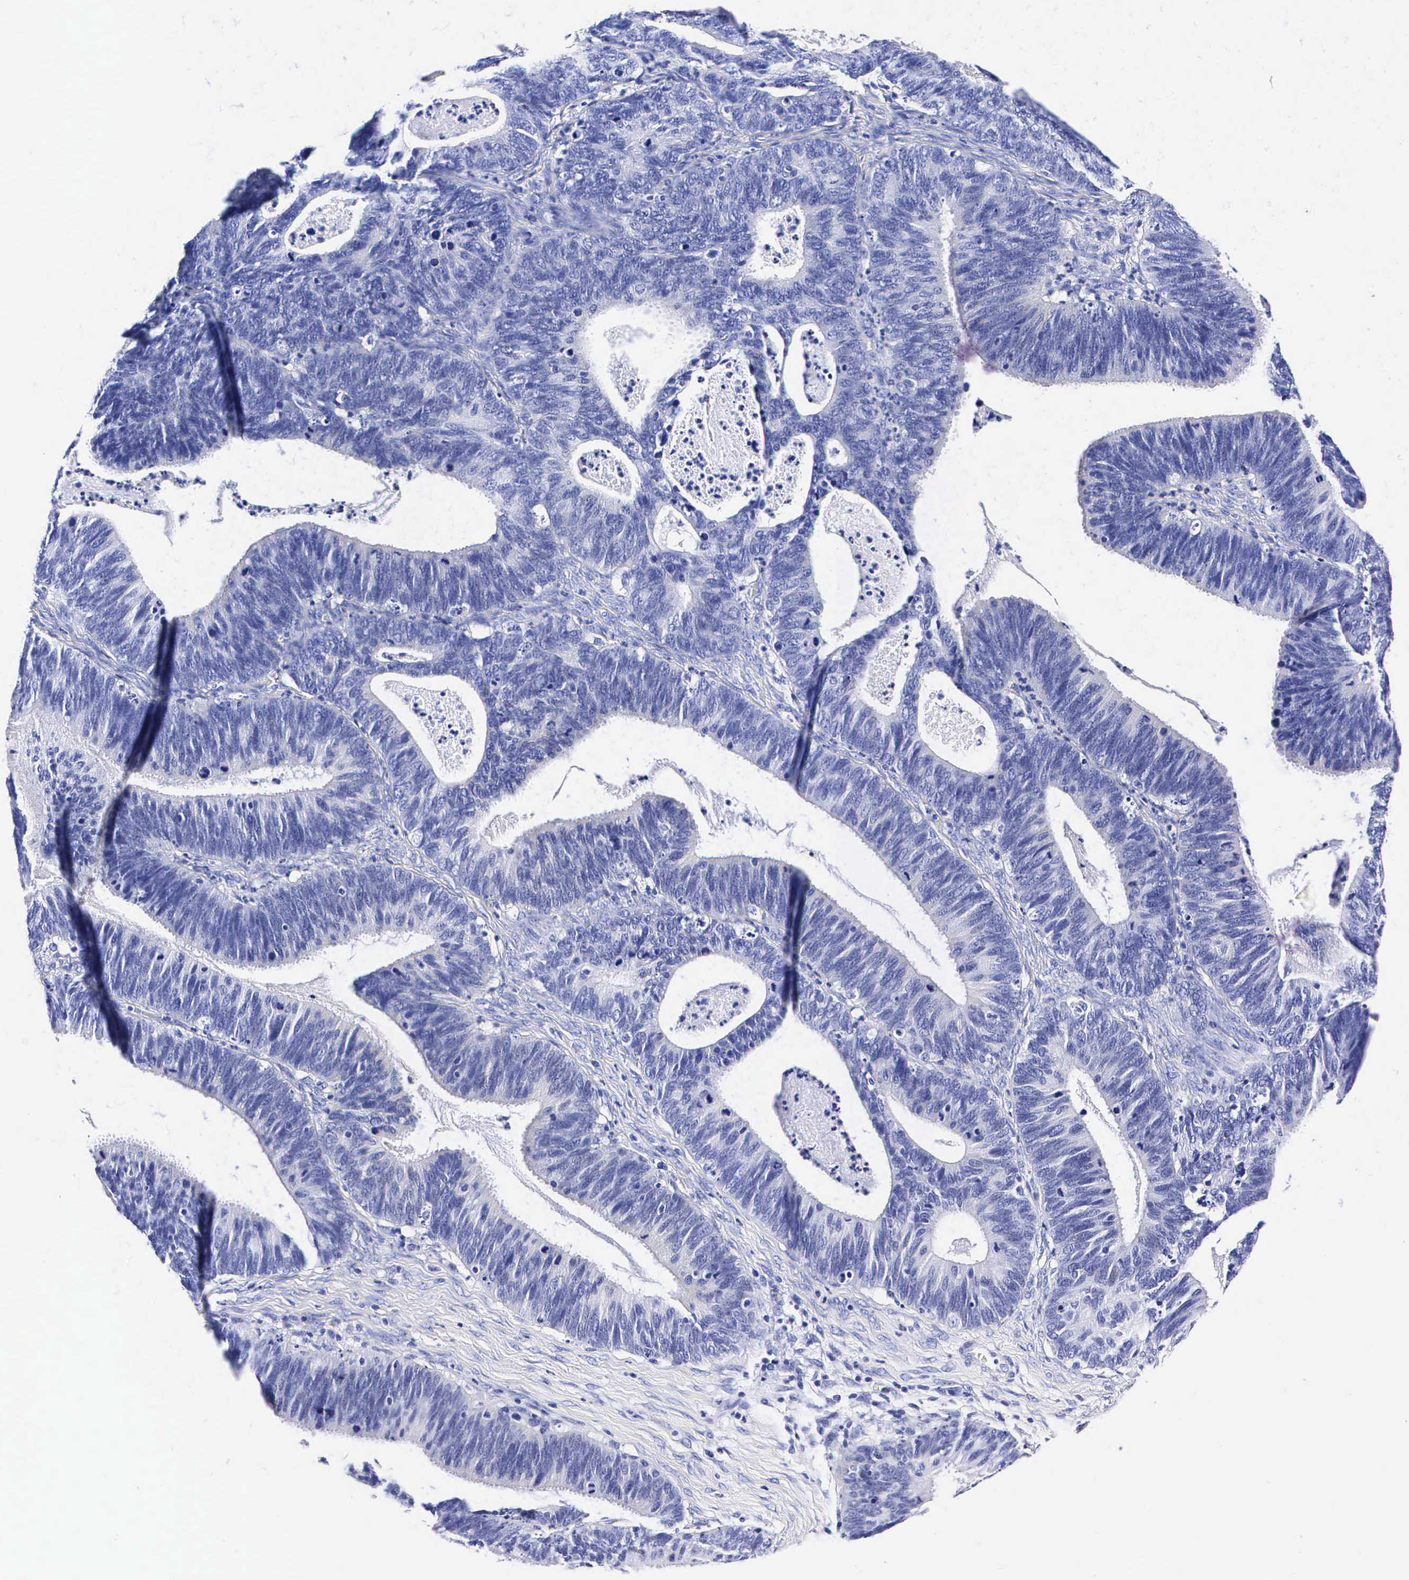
{"staining": {"intensity": "negative", "quantity": "none", "location": "none"}, "tissue": "ovarian cancer", "cell_type": "Tumor cells", "image_type": "cancer", "snomed": [{"axis": "morphology", "description": "Carcinoma, endometroid"}, {"axis": "topography", "description": "Ovary"}], "caption": "Immunohistochemistry (IHC) of human endometroid carcinoma (ovarian) reveals no staining in tumor cells.", "gene": "ENO2", "patient": {"sex": "female", "age": 52}}